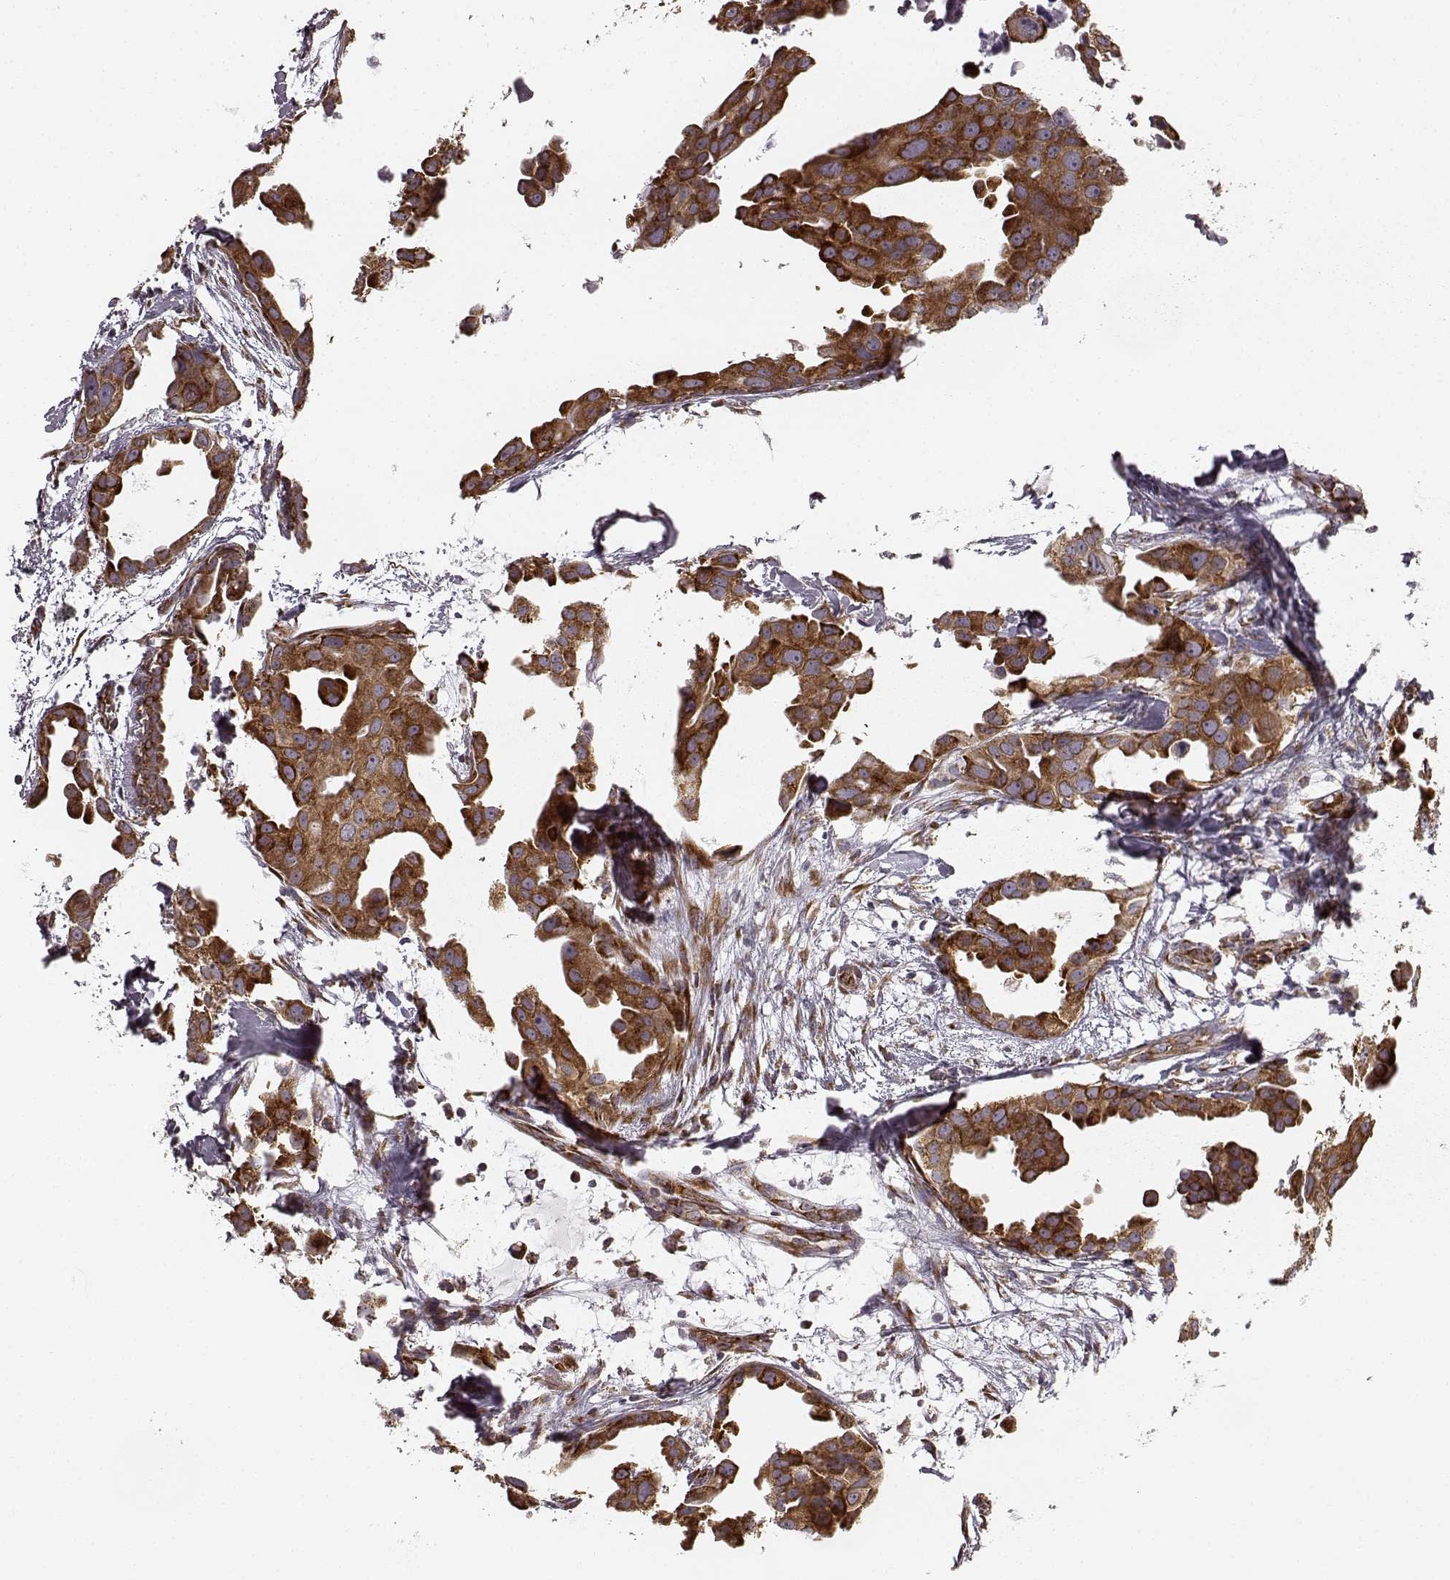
{"staining": {"intensity": "strong", "quantity": "25%-75%", "location": "cytoplasmic/membranous"}, "tissue": "breast cancer", "cell_type": "Tumor cells", "image_type": "cancer", "snomed": [{"axis": "morphology", "description": "Duct carcinoma"}, {"axis": "topography", "description": "Breast"}], "caption": "This is a photomicrograph of immunohistochemistry (IHC) staining of infiltrating ductal carcinoma (breast), which shows strong staining in the cytoplasmic/membranous of tumor cells.", "gene": "TMEM14A", "patient": {"sex": "female", "age": 38}}